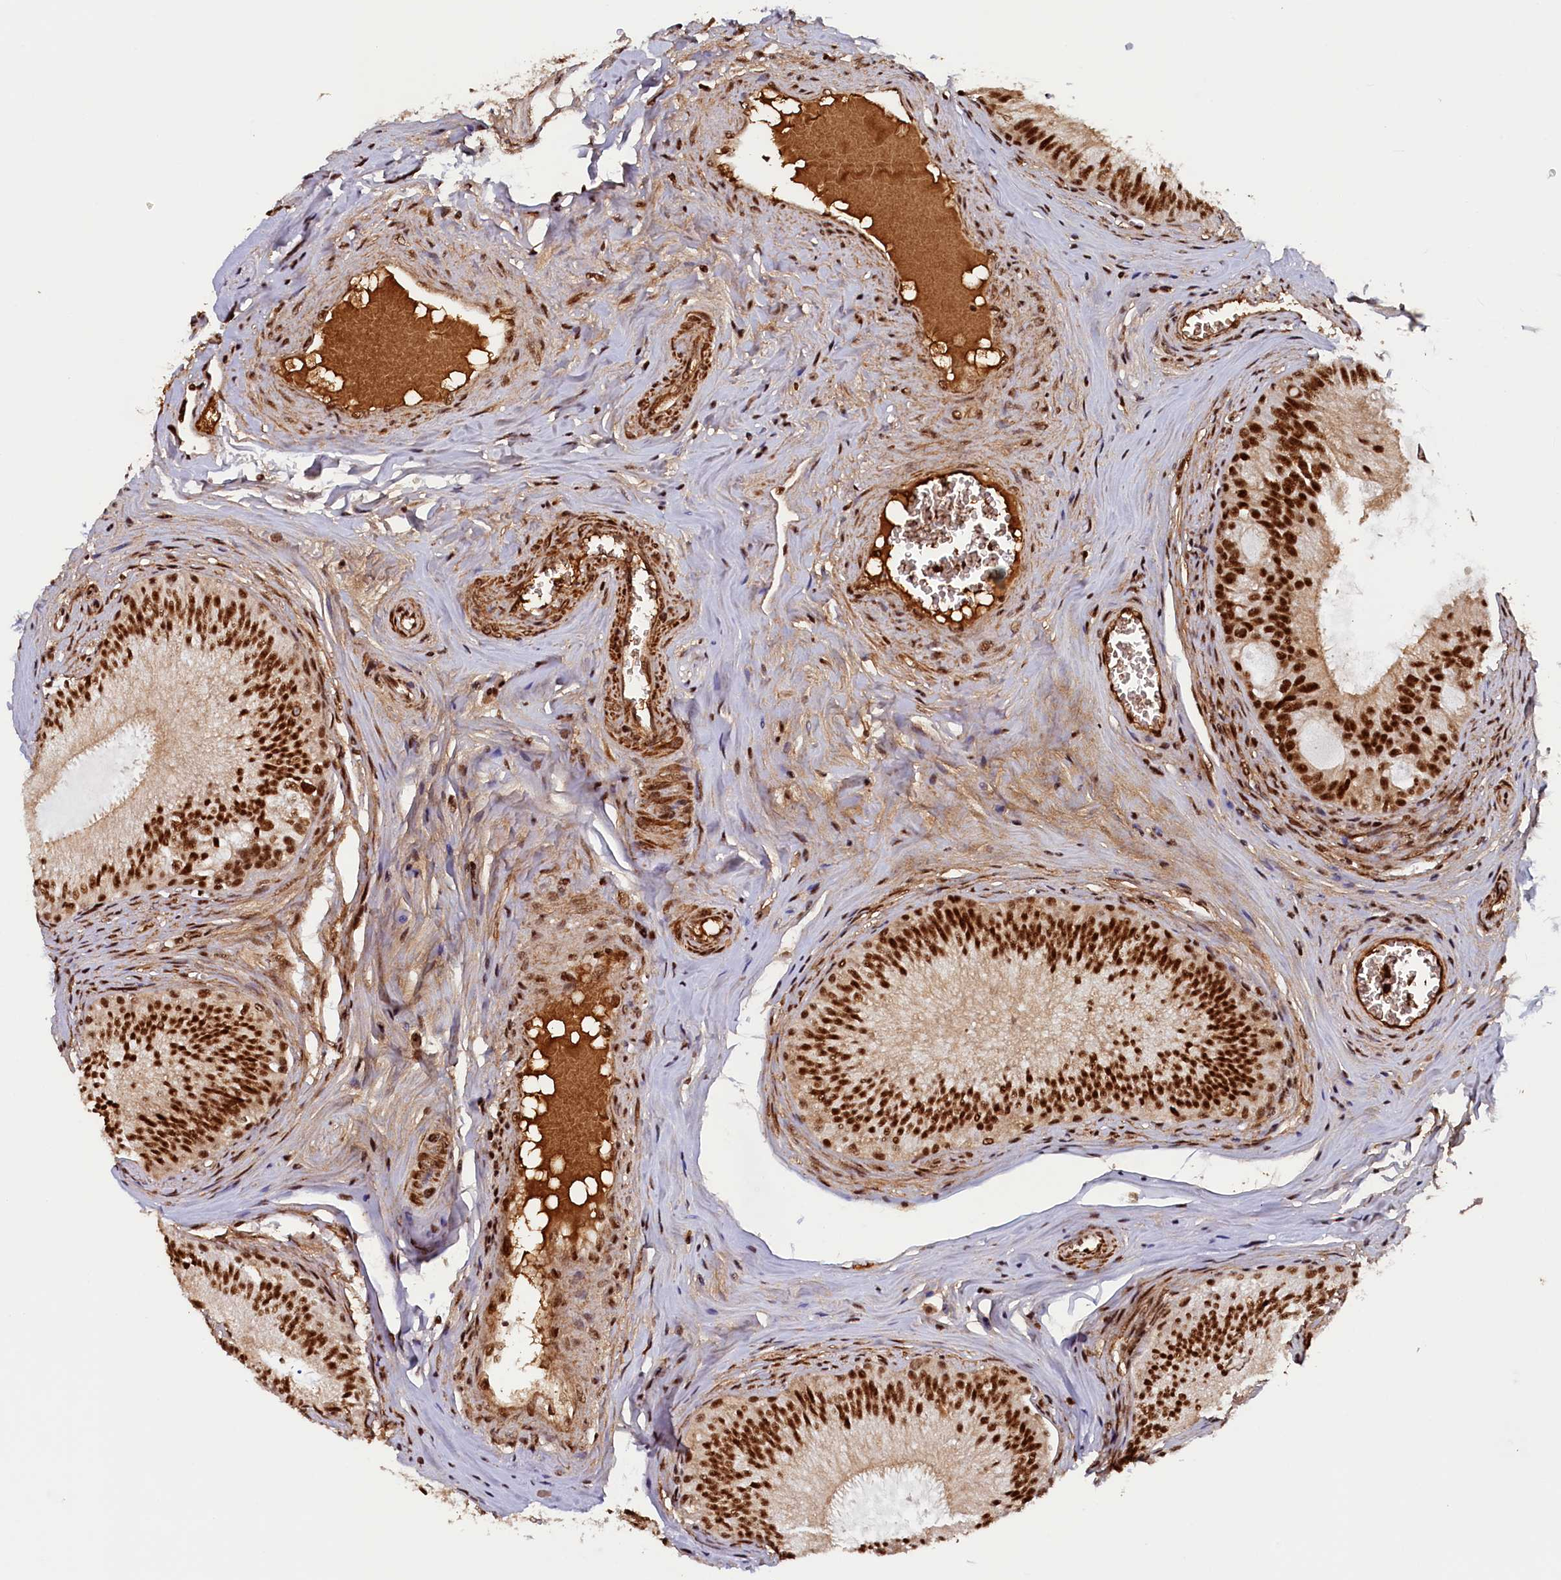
{"staining": {"intensity": "strong", "quantity": ">75%", "location": "nuclear"}, "tissue": "epididymis", "cell_type": "Glandular cells", "image_type": "normal", "snomed": [{"axis": "morphology", "description": "Normal tissue, NOS"}, {"axis": "topography", "description": "Epididymis"}], "caption": "Normal epididymis exhibits strong nuclear staining in about >75% of glandular cells, visualized by immunohistochemistry. The staining was performed using DAB, with brown indicating positive protein expression. Nuclei are stained blue with hematoxylin.", "gene": "ZC3H18", "patient": {"sex": "male", "age": 46}}